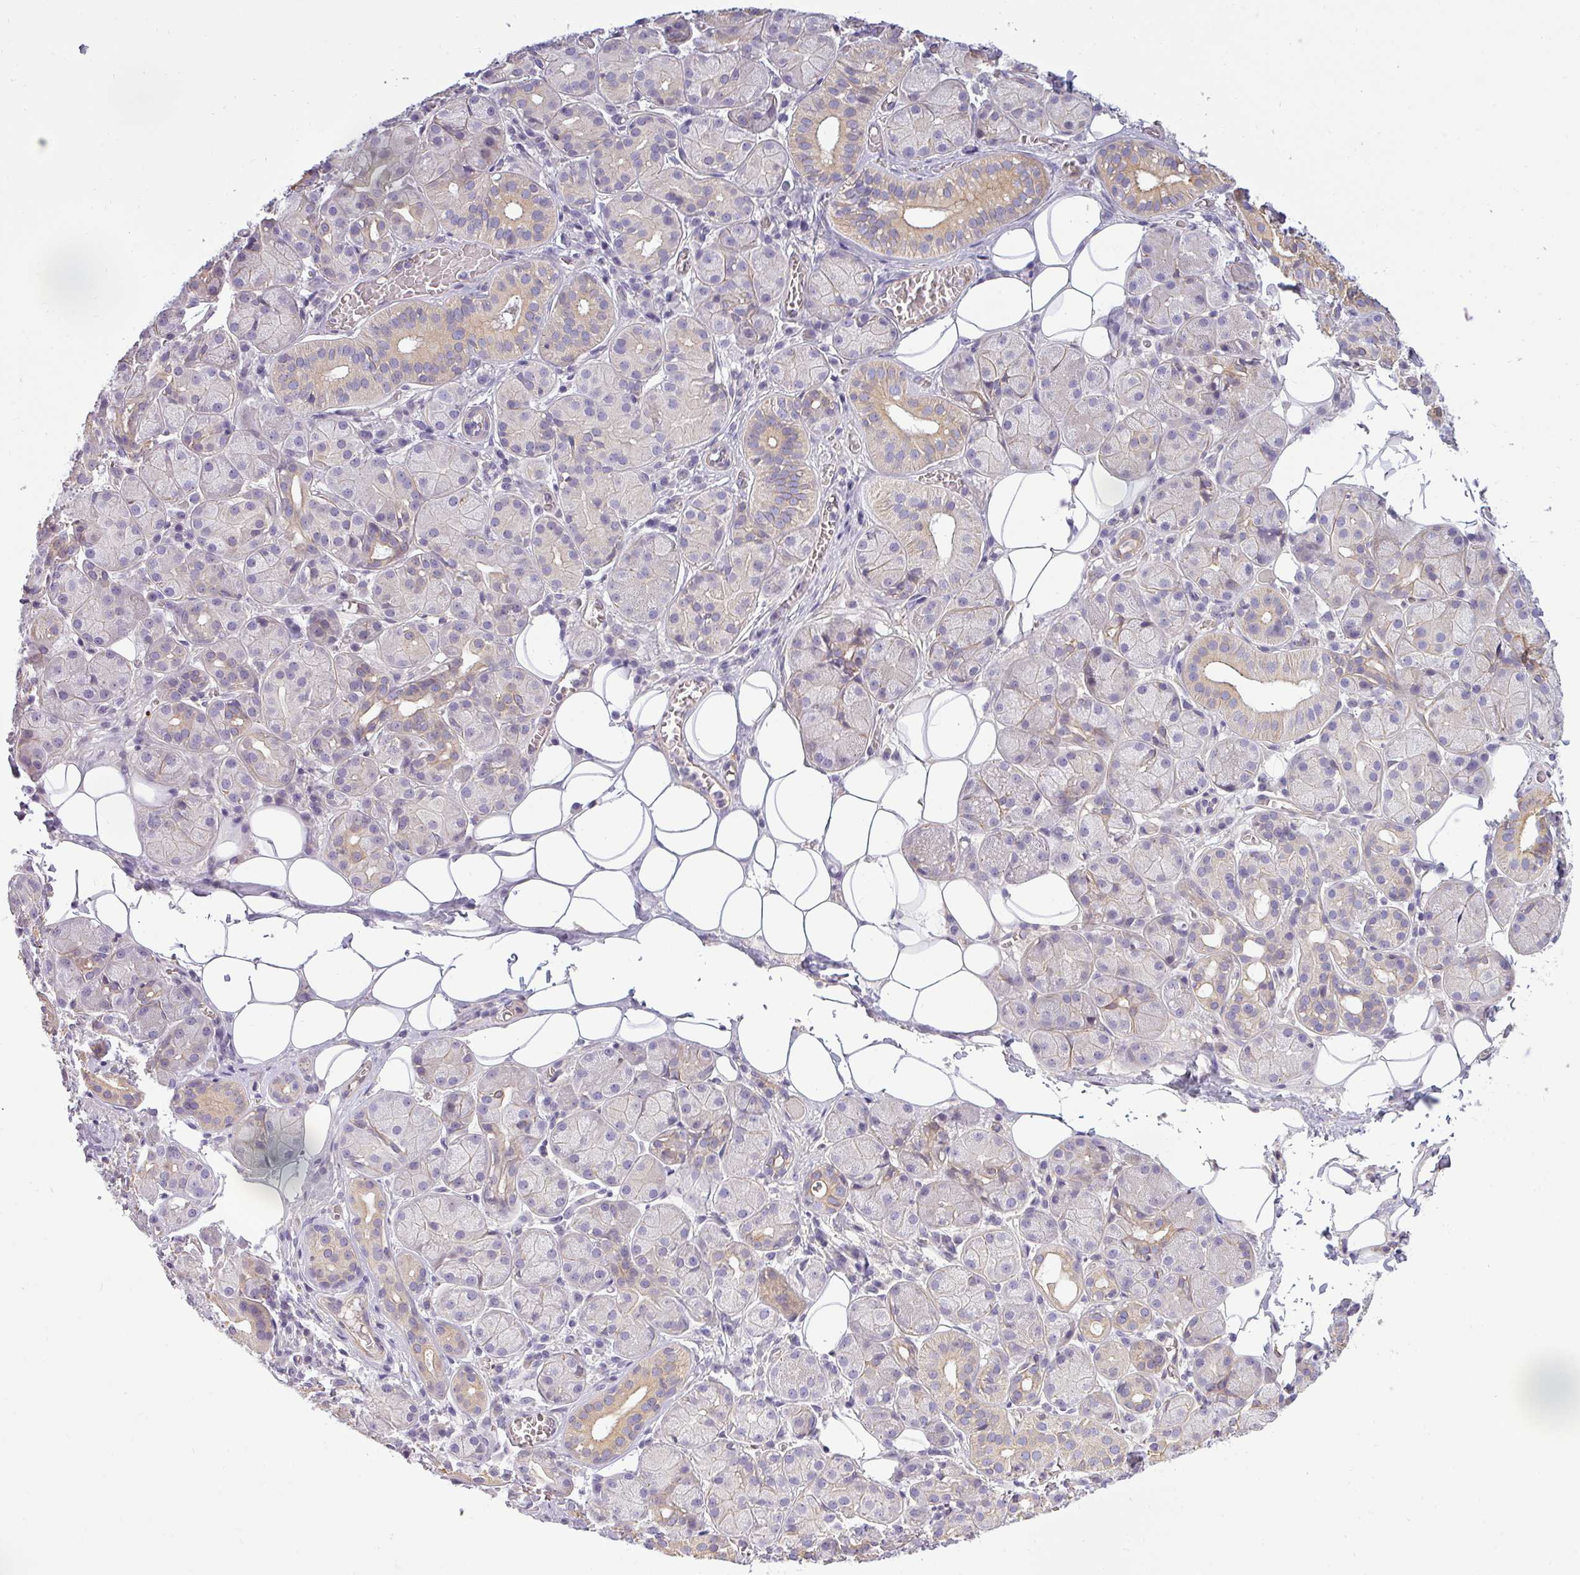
{"staining": {"intensity": "weak", "quantity": "<25%", "location": "cytoplasmic/membranous"}, "tissue": "salivary gland", "cell_type": "Glandular cells", "image_type": "normal", "snomed": [{"axis": "morphology", "description": "Squamous cell carcinoma, NOS"}, {"axis": "topography", "description": "Skin"}, {"axis": "topography", "description": "Head-Neck"}], "caption": "Glandular cells are negative for brown protein staining in benign salivary gland. Nuclei are stained in blue.", "gene": "ZNF835", "patient": {"sex": "male", "age": 80}}